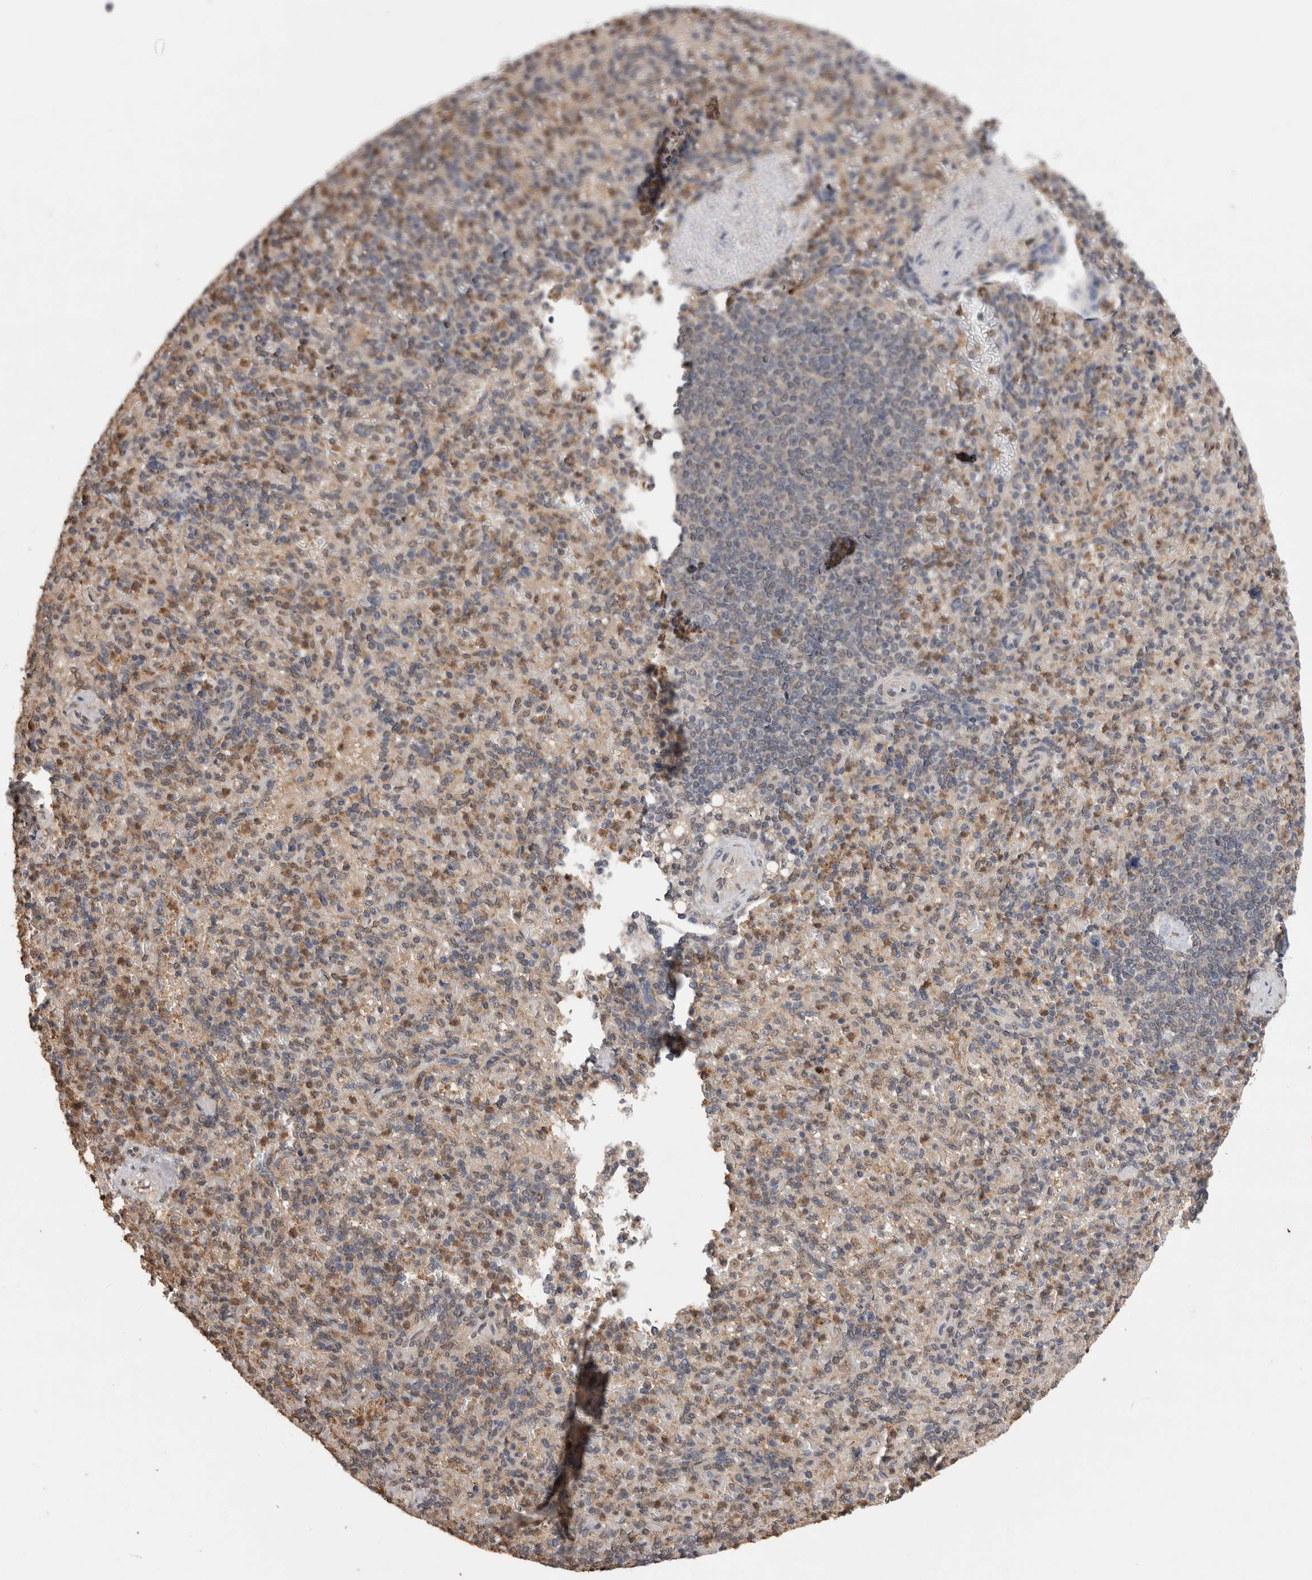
{"staining": {"intensity": "moderate", "quantity": "<25%", "location": "cytoplasmic/membranous,nuclear"}, "tissue": "spleen", "cell_type": "Cells in red pulp", "image_type": "normal", "snomed": [{"axis": "morphology", "description": "Normal tissue, NOS"}, {"axis": "topography", "description": "Spleen"}], "caption": "A micrograph showing moderate cytoplasmic/membranous,nuclear positivity in approximately <25% of cells in red pulp in benign spleen, as visualized by brown immunohistochemical staining.", "gene": "GRK5", "patient": {"sex": "female", "age": 74}}